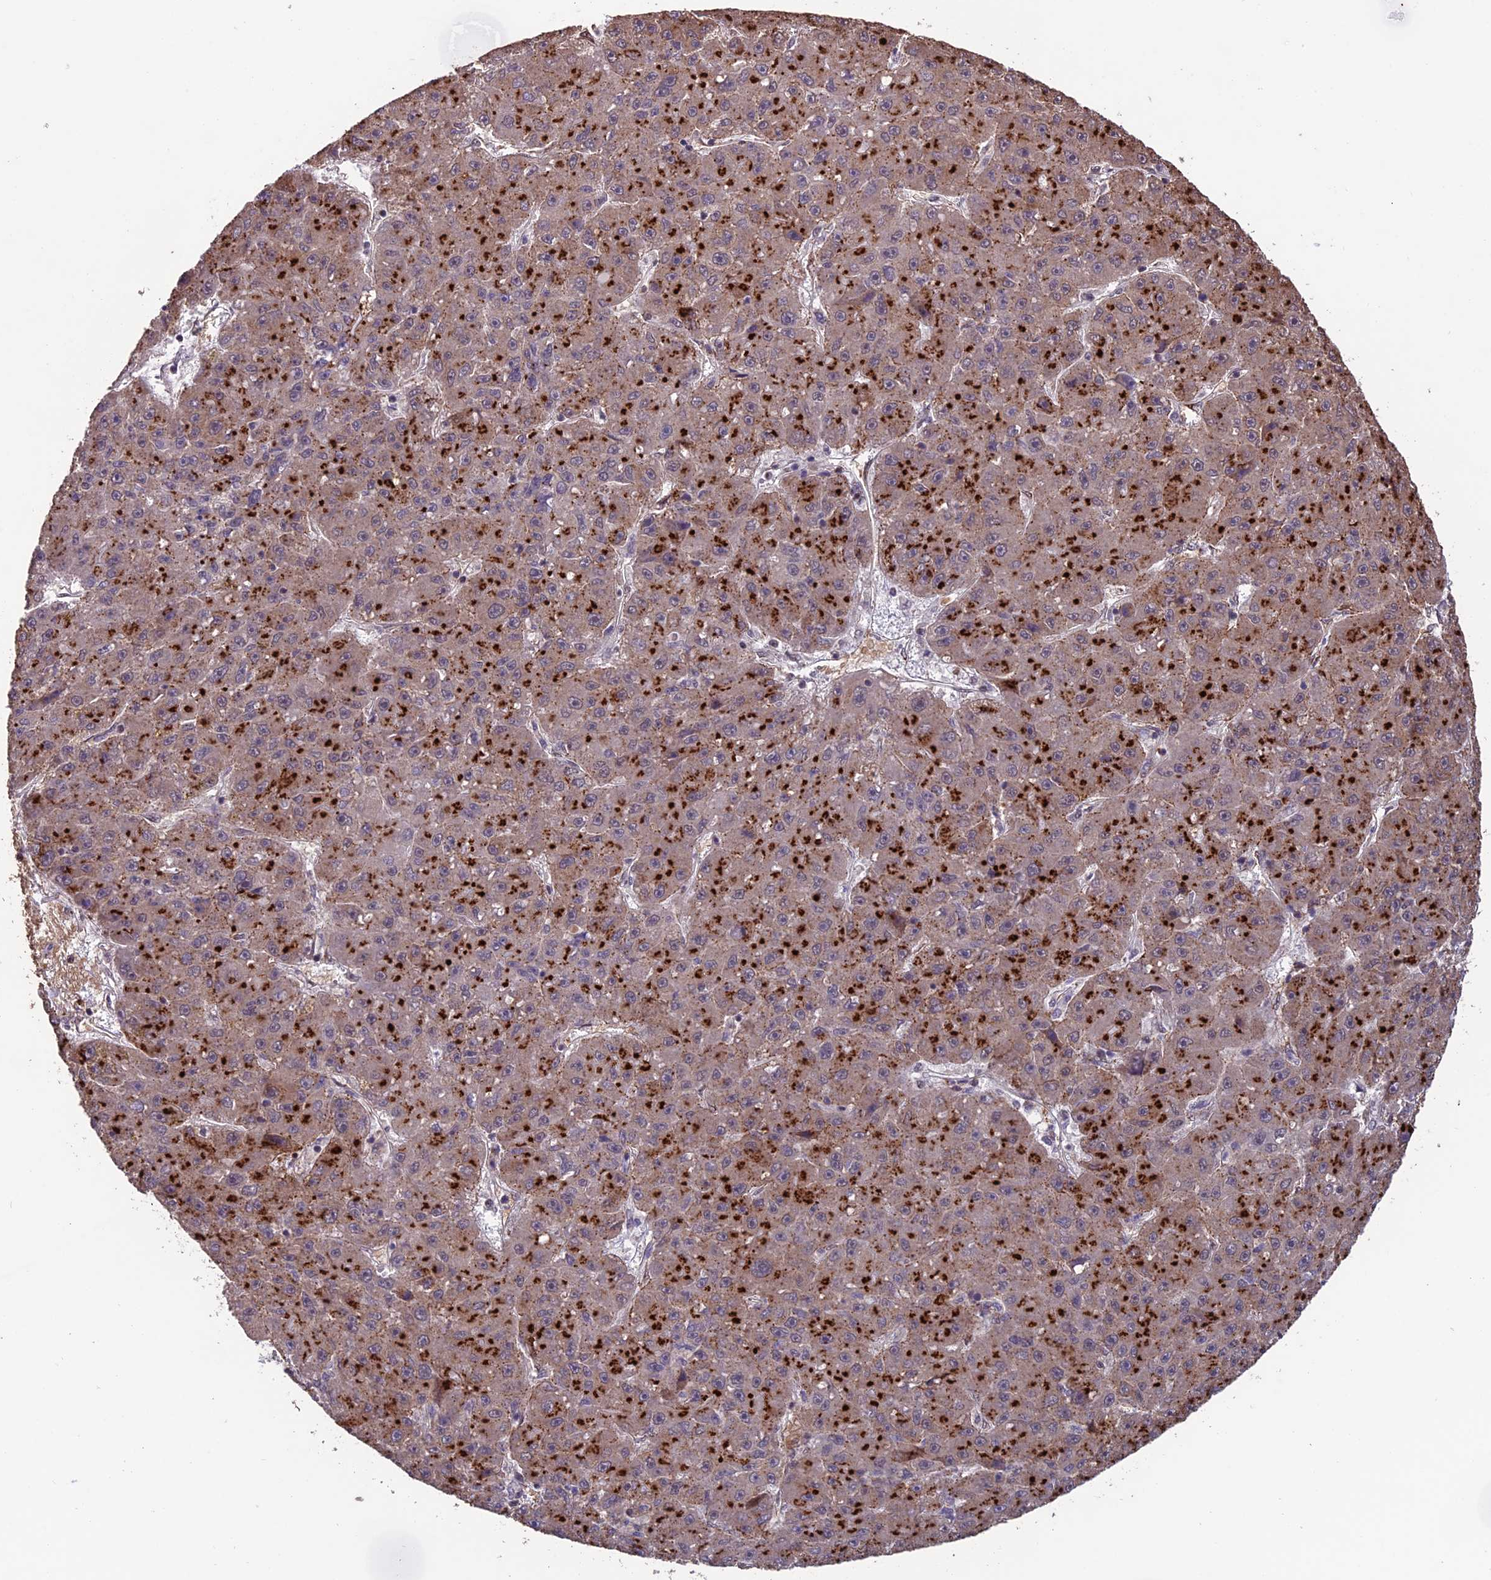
{"staining": {"intensity": "moderate", "quantity": ">75%", "location": "cytoplasmic/membranous"}, "tissue": "liver cancer", "cell_type": "Tumor cells", "image_type": "cancer", "snomed": [{"axis": "morphology", "description": "Carcinoma, Hepatocellular, NOS"}, {"axis": "topography", "description": "Liver"}], "caption": "The immunohistochemical stain labels moderate cytoplasmic/membranous positivity in tumor cells of liver cancer (hepatocellular carcinoma) tissue. Immunohistochemistry stains the protein of interest in brown and the nuclei are stained blue.", "gene": "CABIN1", "patient": {"sex": "male", "age": 67}}